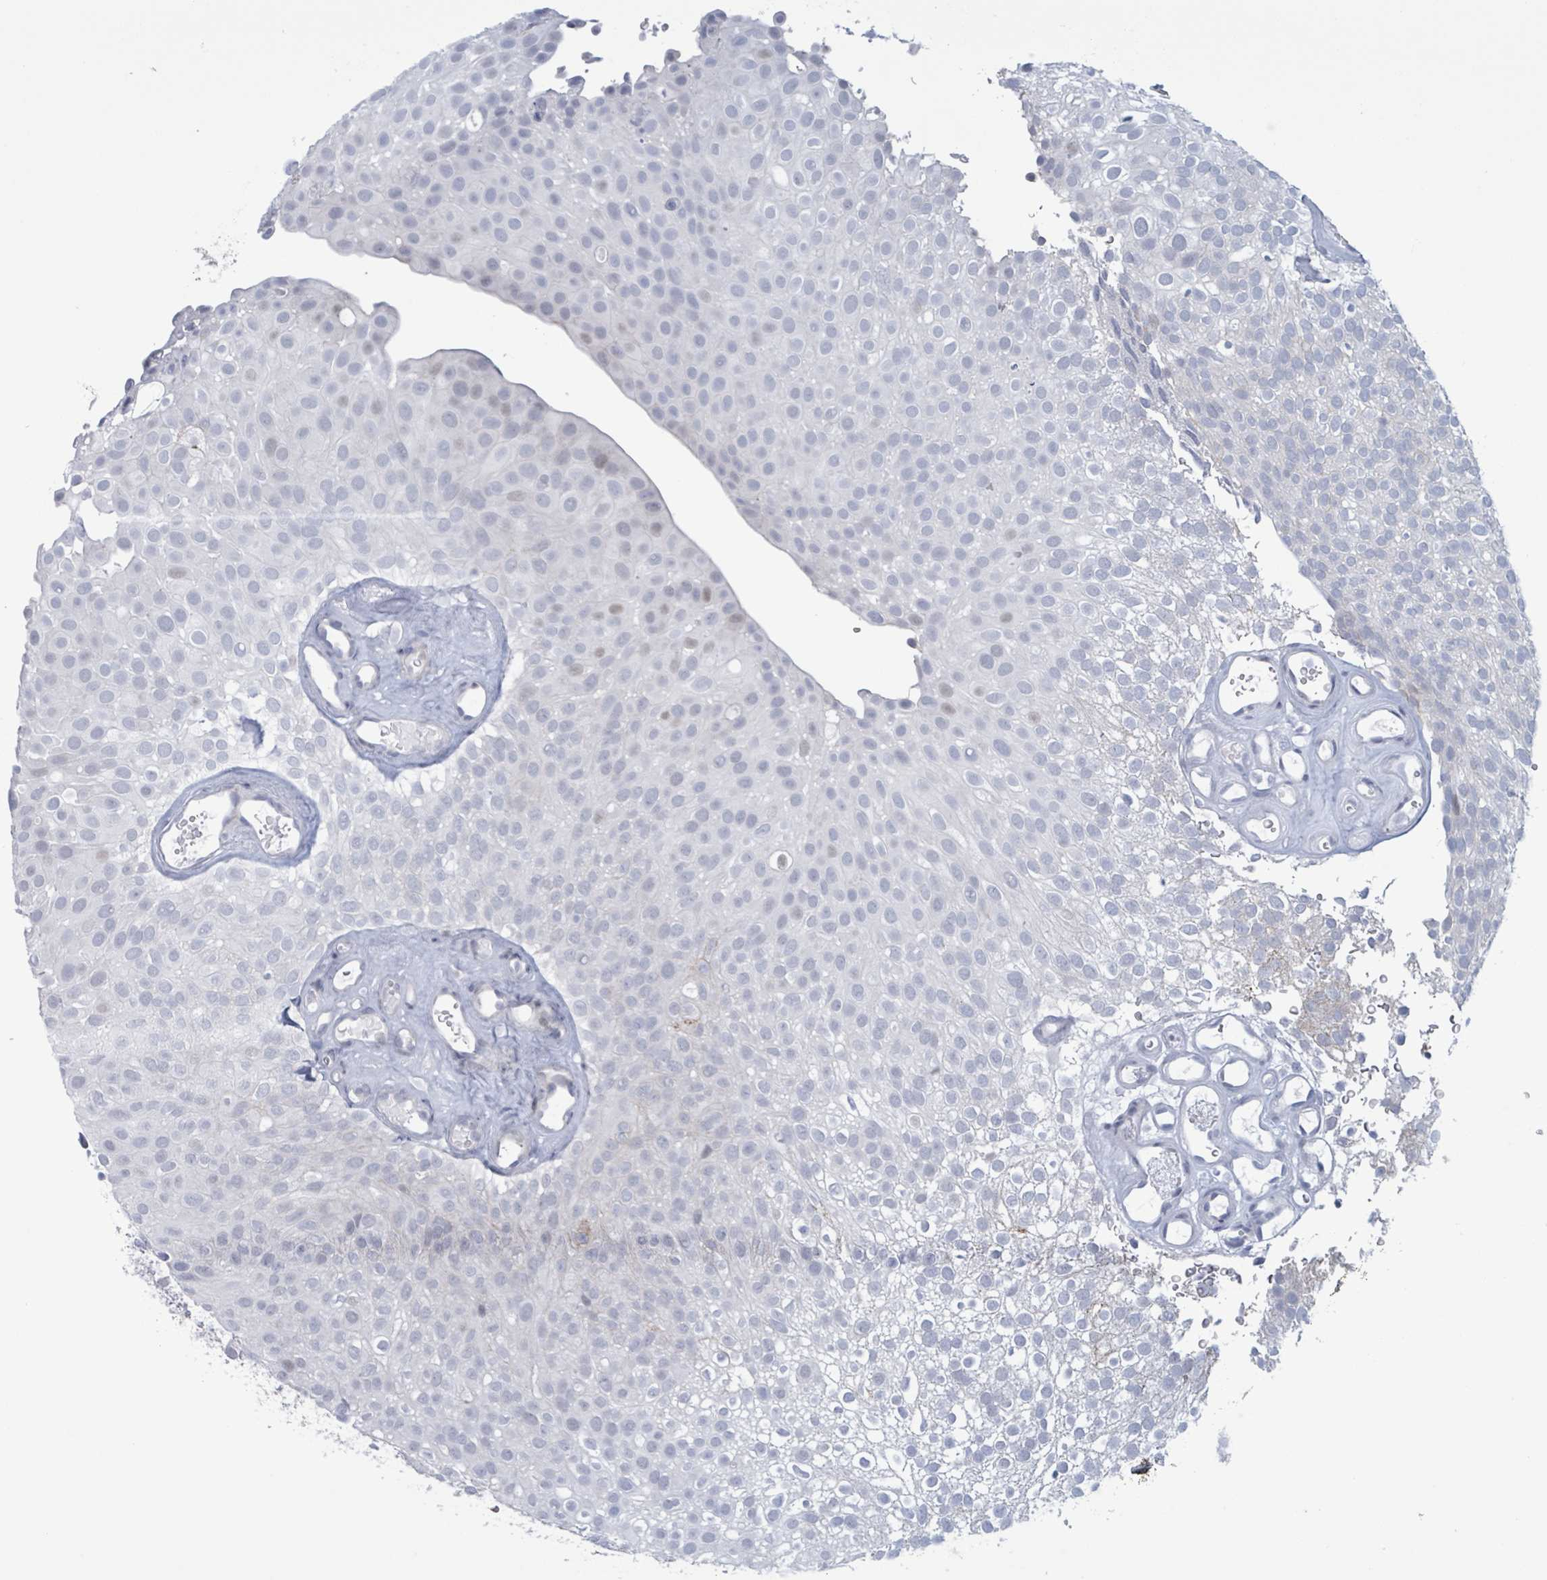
{"staining": {"intensity": "weak", "quantity": "<25%", "location": "nuclear"}, "tissue": "urothelial cancer", "cell_type": "Tumor cells", "image_type": "cancer", "snomed": [{"axis": "morphology", "description": "Urothelial carcinoma, Low grade"}, {"axis": "topography", "description": "Urinary bladder"}], "caption": "DAB immunohistochemical staining of human low-grade urothelial carcinoma displays no significant staining in tumor cells.", "gene": "CT45A5", "patient": {"sex": "male", "age": 78}}